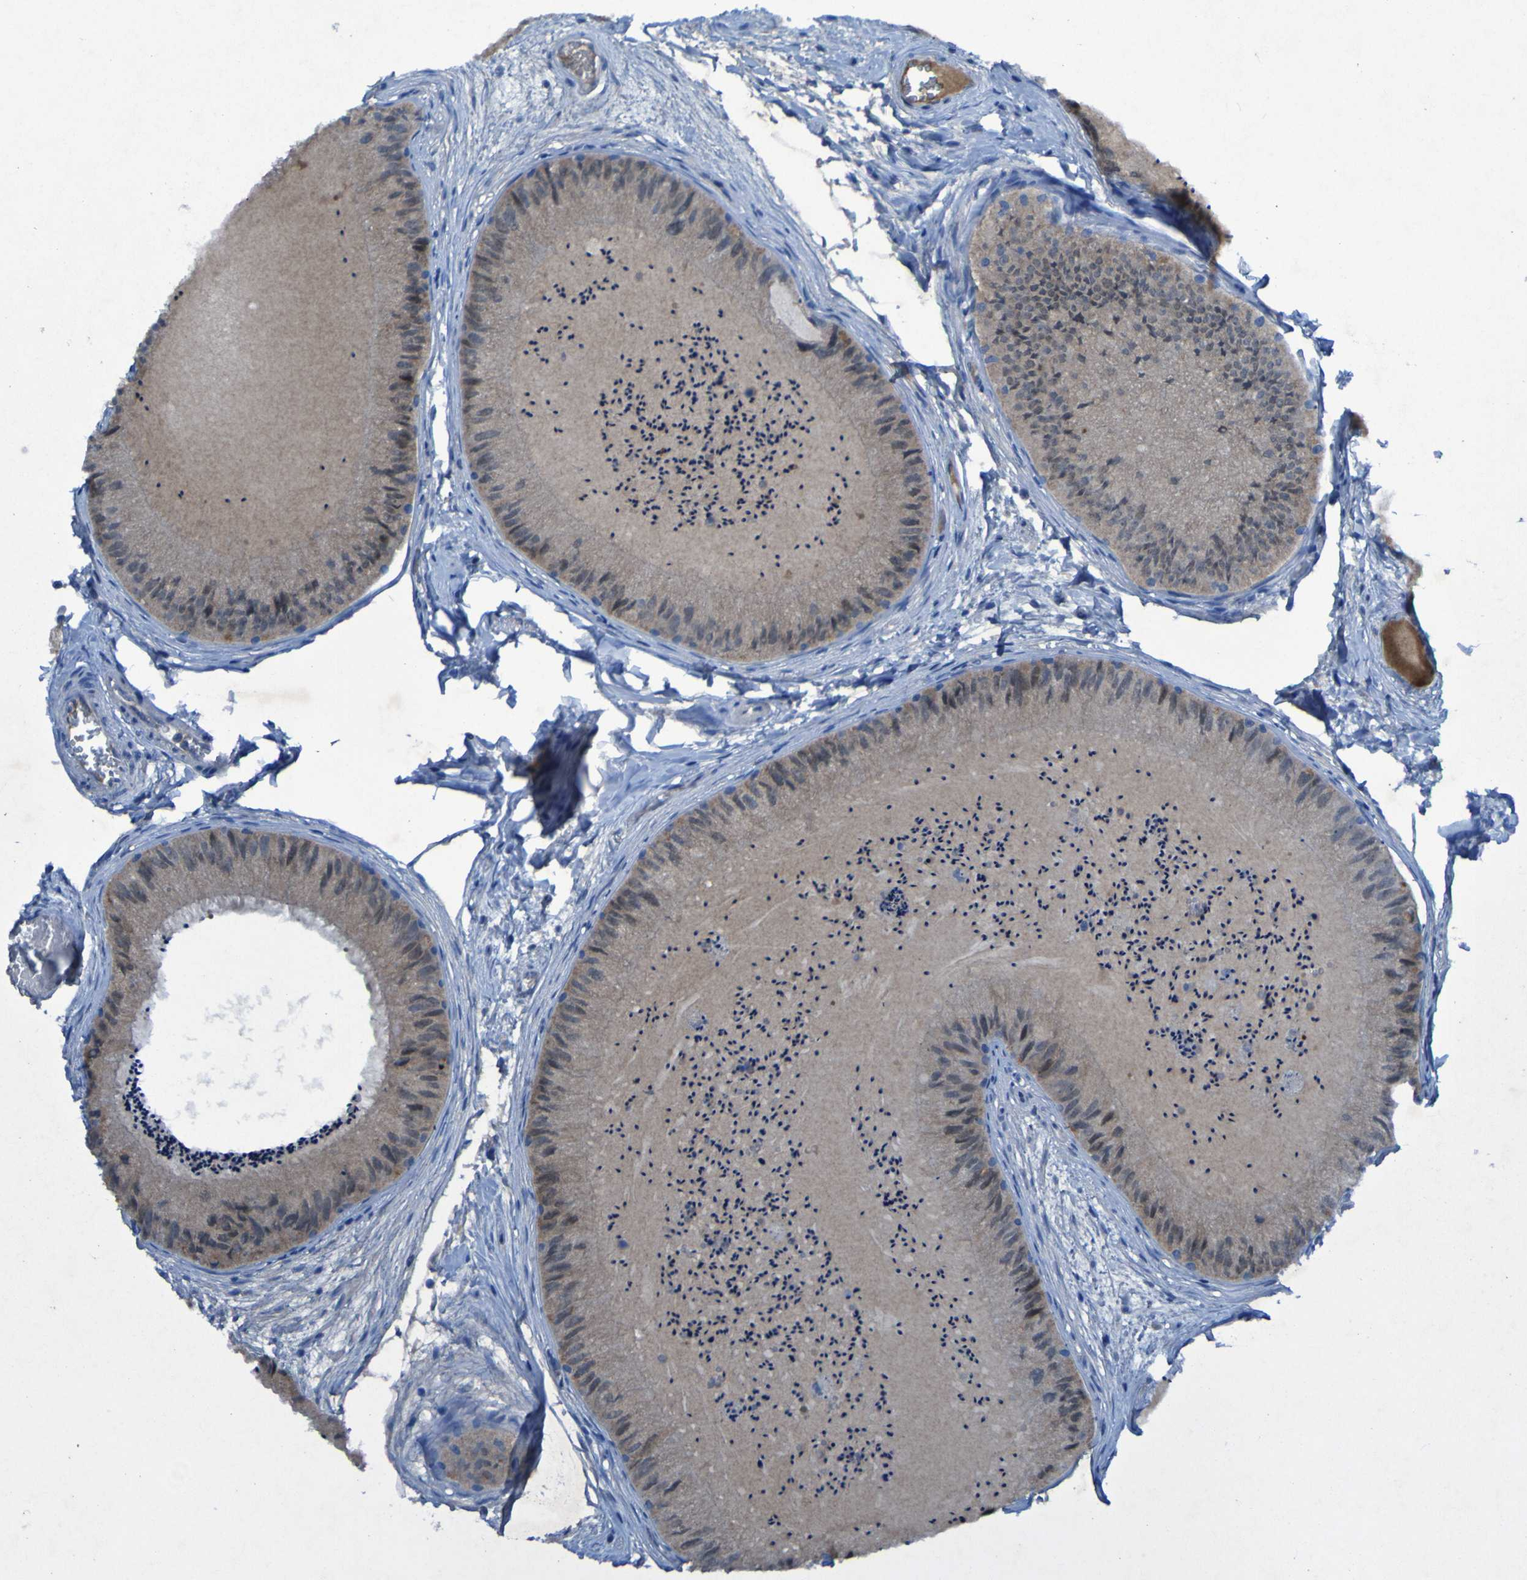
{"staining": {"intensity": "weak", "quantity": ">75%", "location": "cytoplasmic/membranous"}, "tissue": "epididymis", "cell_type": "Glandular cells", "image_type": "normal", "snomed": [{"axis": "morphology", "description": "Normal tissue, NOS"}, {"axis": "topography", "description": "Epididymis"}], "caption": "Glandular cells reveal weak cytoplasmic/membranous positivity in about >75% of cells in benign epididymis.", "gene": "SGK2", "patient": {"sex": "male", "age": 31}}